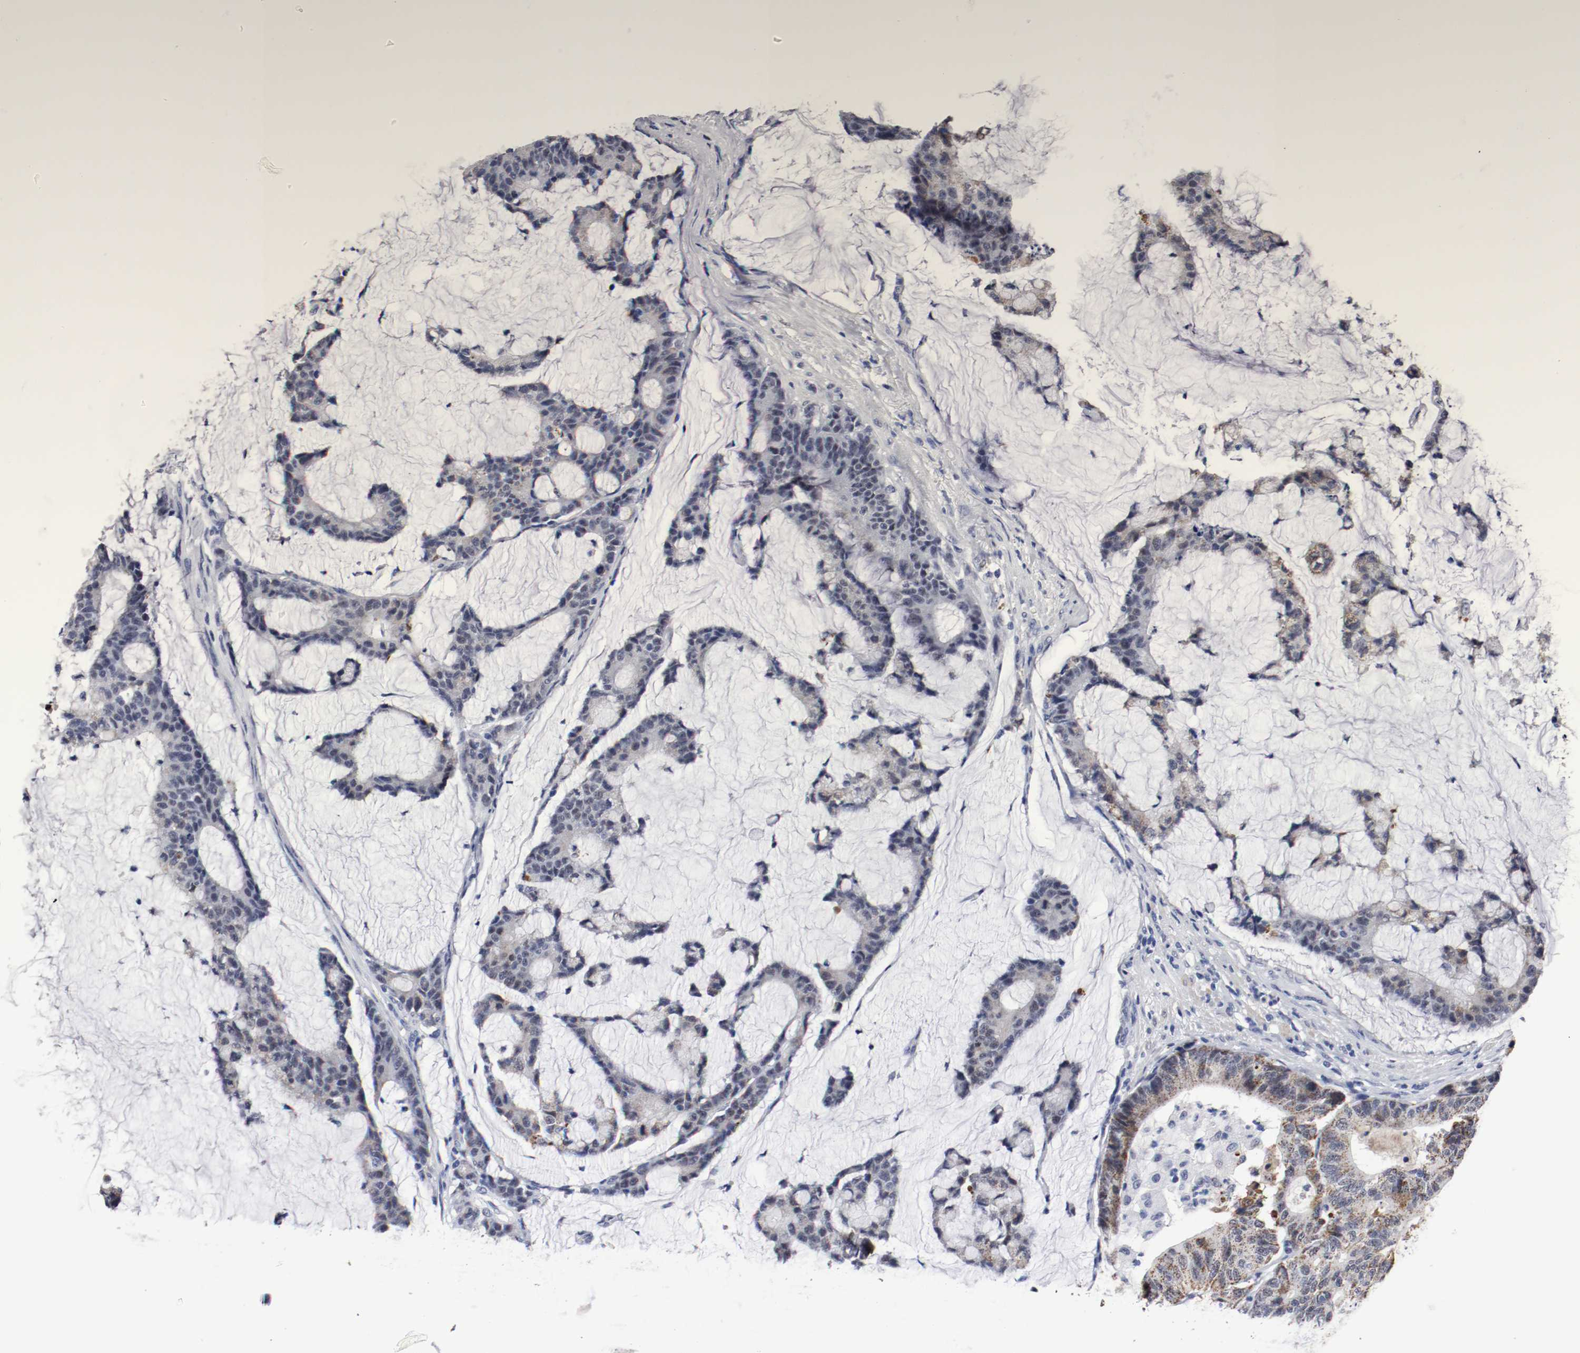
{"staining": {"intensity": "moderate", "quantity": ">75%", "location": "cytoplasmic/membranous"}, "tissue": "colorectal cancer", "cell_type": "Tumor cells", "image_type": "cancer", "snomed": [{"axis": "morphology", "description": "Adenocarcinoma, NOS"}, {"axis": "topography", "description": "Colon"}], "caption": "Immunohistochemical staining of human colorectal cancer (adenocarcinoma) reveals medium levels of moderate cytoplasmic/membranous positivity in approximately >75% of tumor cells.", "gene": "GRHL2", "patient": {"sex": "female", "age": 84}}